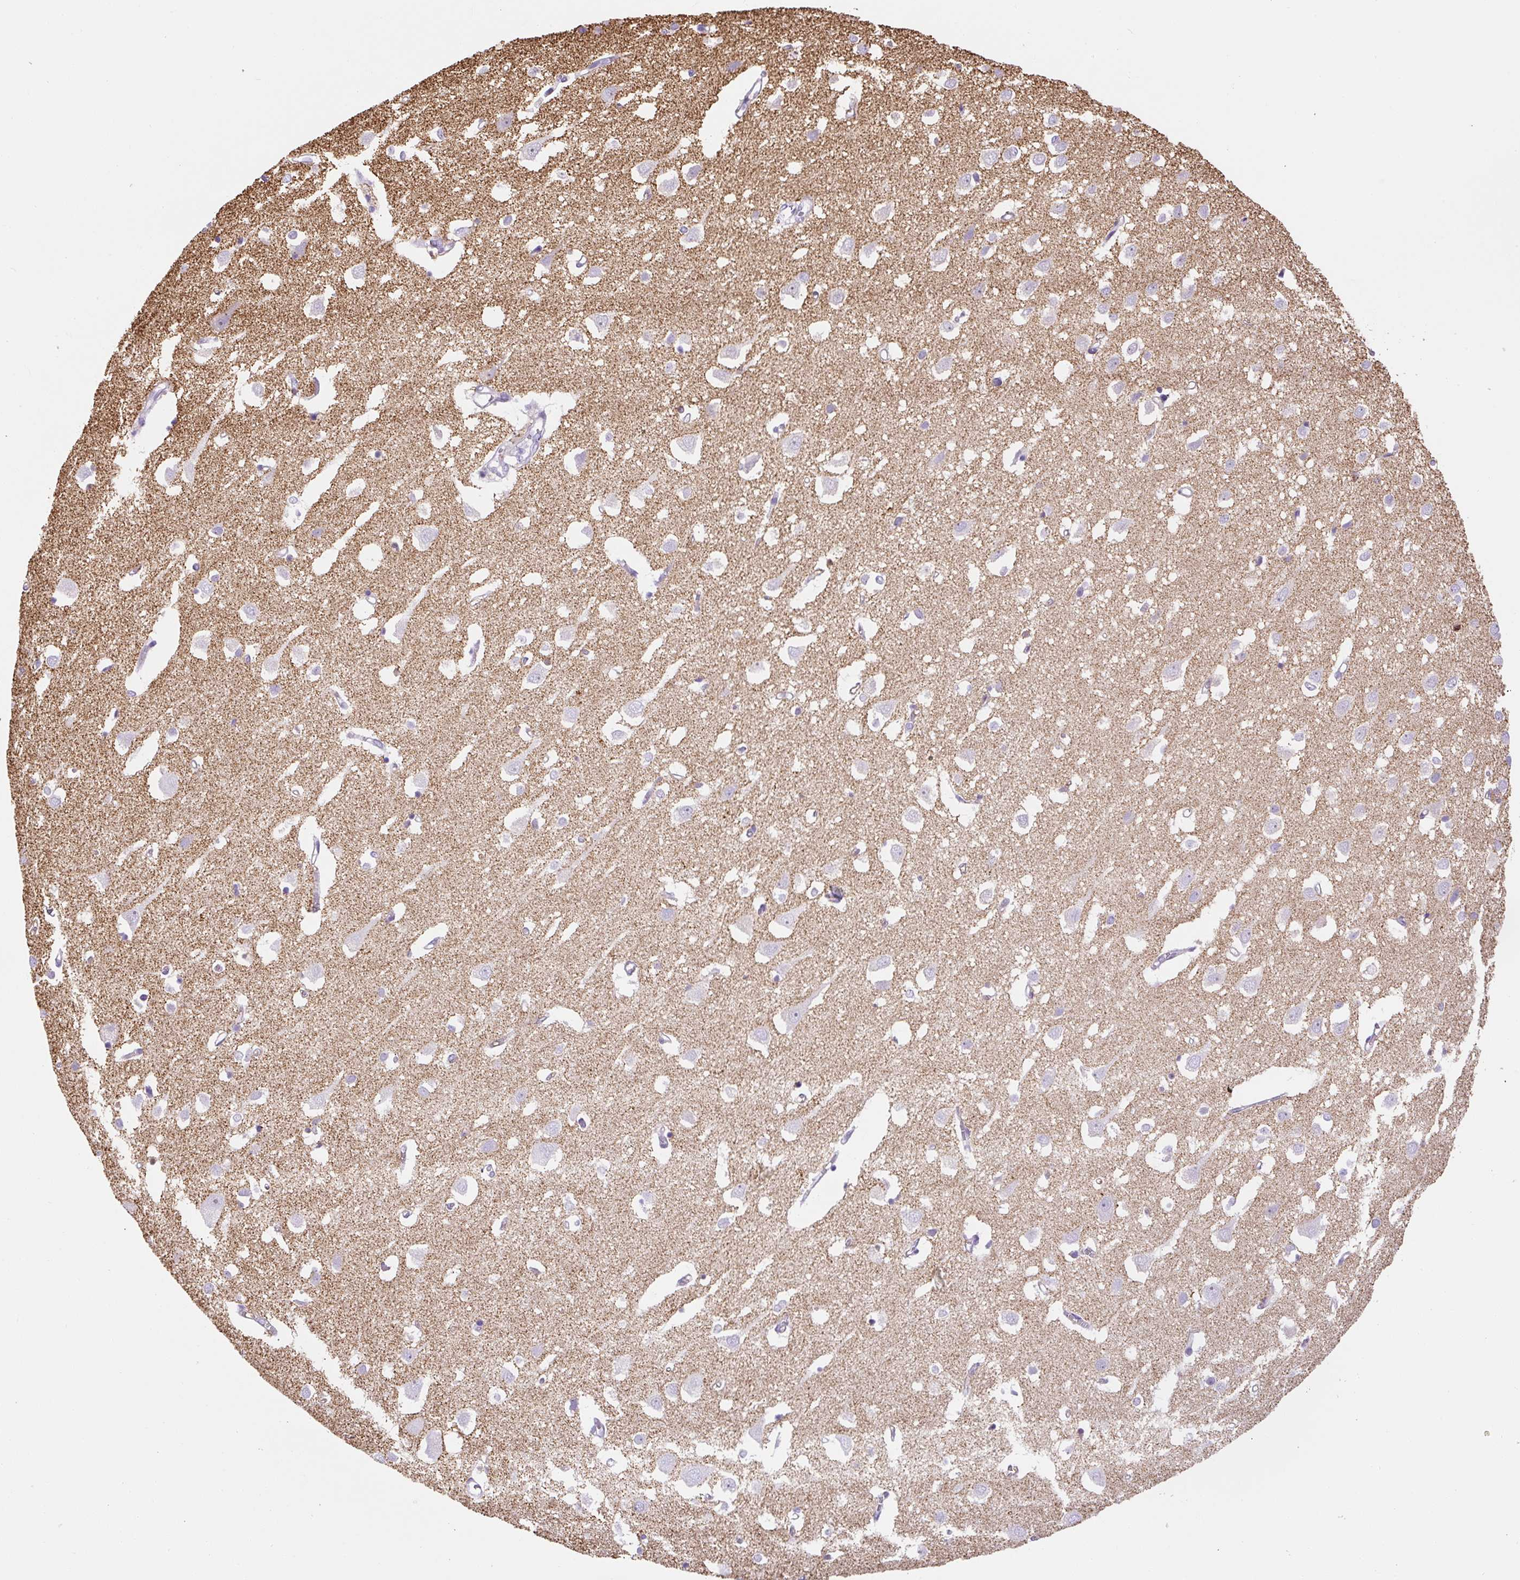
{"staining": {"intensity": "negative", "quantity": "none", "location": "none"}, "tissue": "cerebral cortex", "cell_type": "Endothelial cells", "image_type": "normal", "snomed": [{"axis": "morphology", "description": "Normal tissue, NOS"}, {"axis": "topography", "description": "Cerebral cortex"}], "caption": "The immunohistochemistry (IHC) image has no significant expression in endothelial cells of cerebral cortex.", "gene": "ASB4", "patient": {"sex": "male", "age": 70}}